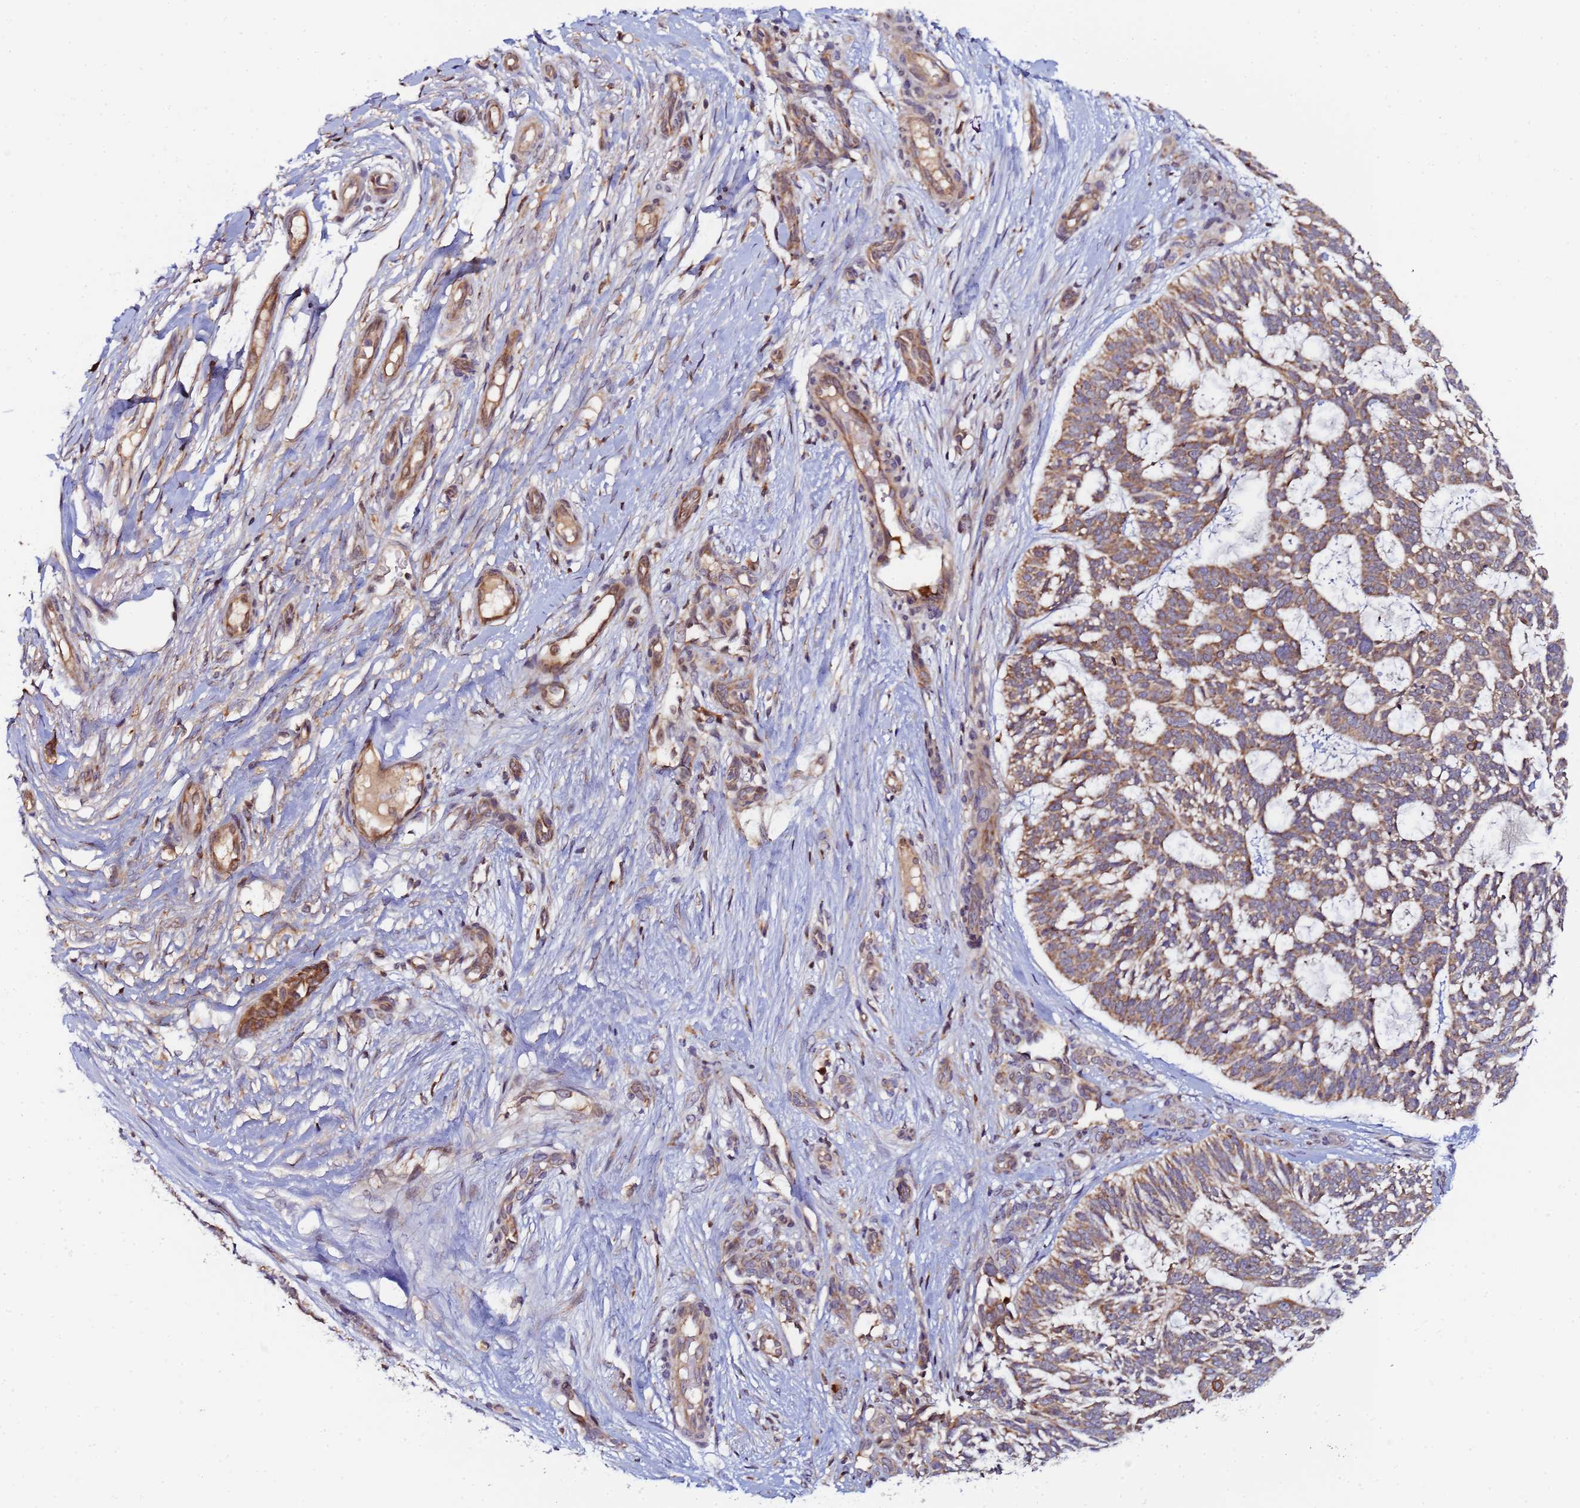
{"staining": {"intensity": "moderate", "quantity": ">75%", "location": "cytoplasmic/membranous"}, "tissue": "skin cancer", "cell_type": "Tumor cells", "image_type": "cancer", "snomed": [{"axis": "morphology", "description": "Basal cell carcinoma"}, {"axis": "topography", "description": "Skin"}], "caption": "A medium amount of moderate cytoplasmic/membranous staining is identified in approximately >75% of tumor cells in basal cell carcinoma (skin) tissue.", "gene": "CCDC127", "patient": {"sex": "male", "age": 88}}